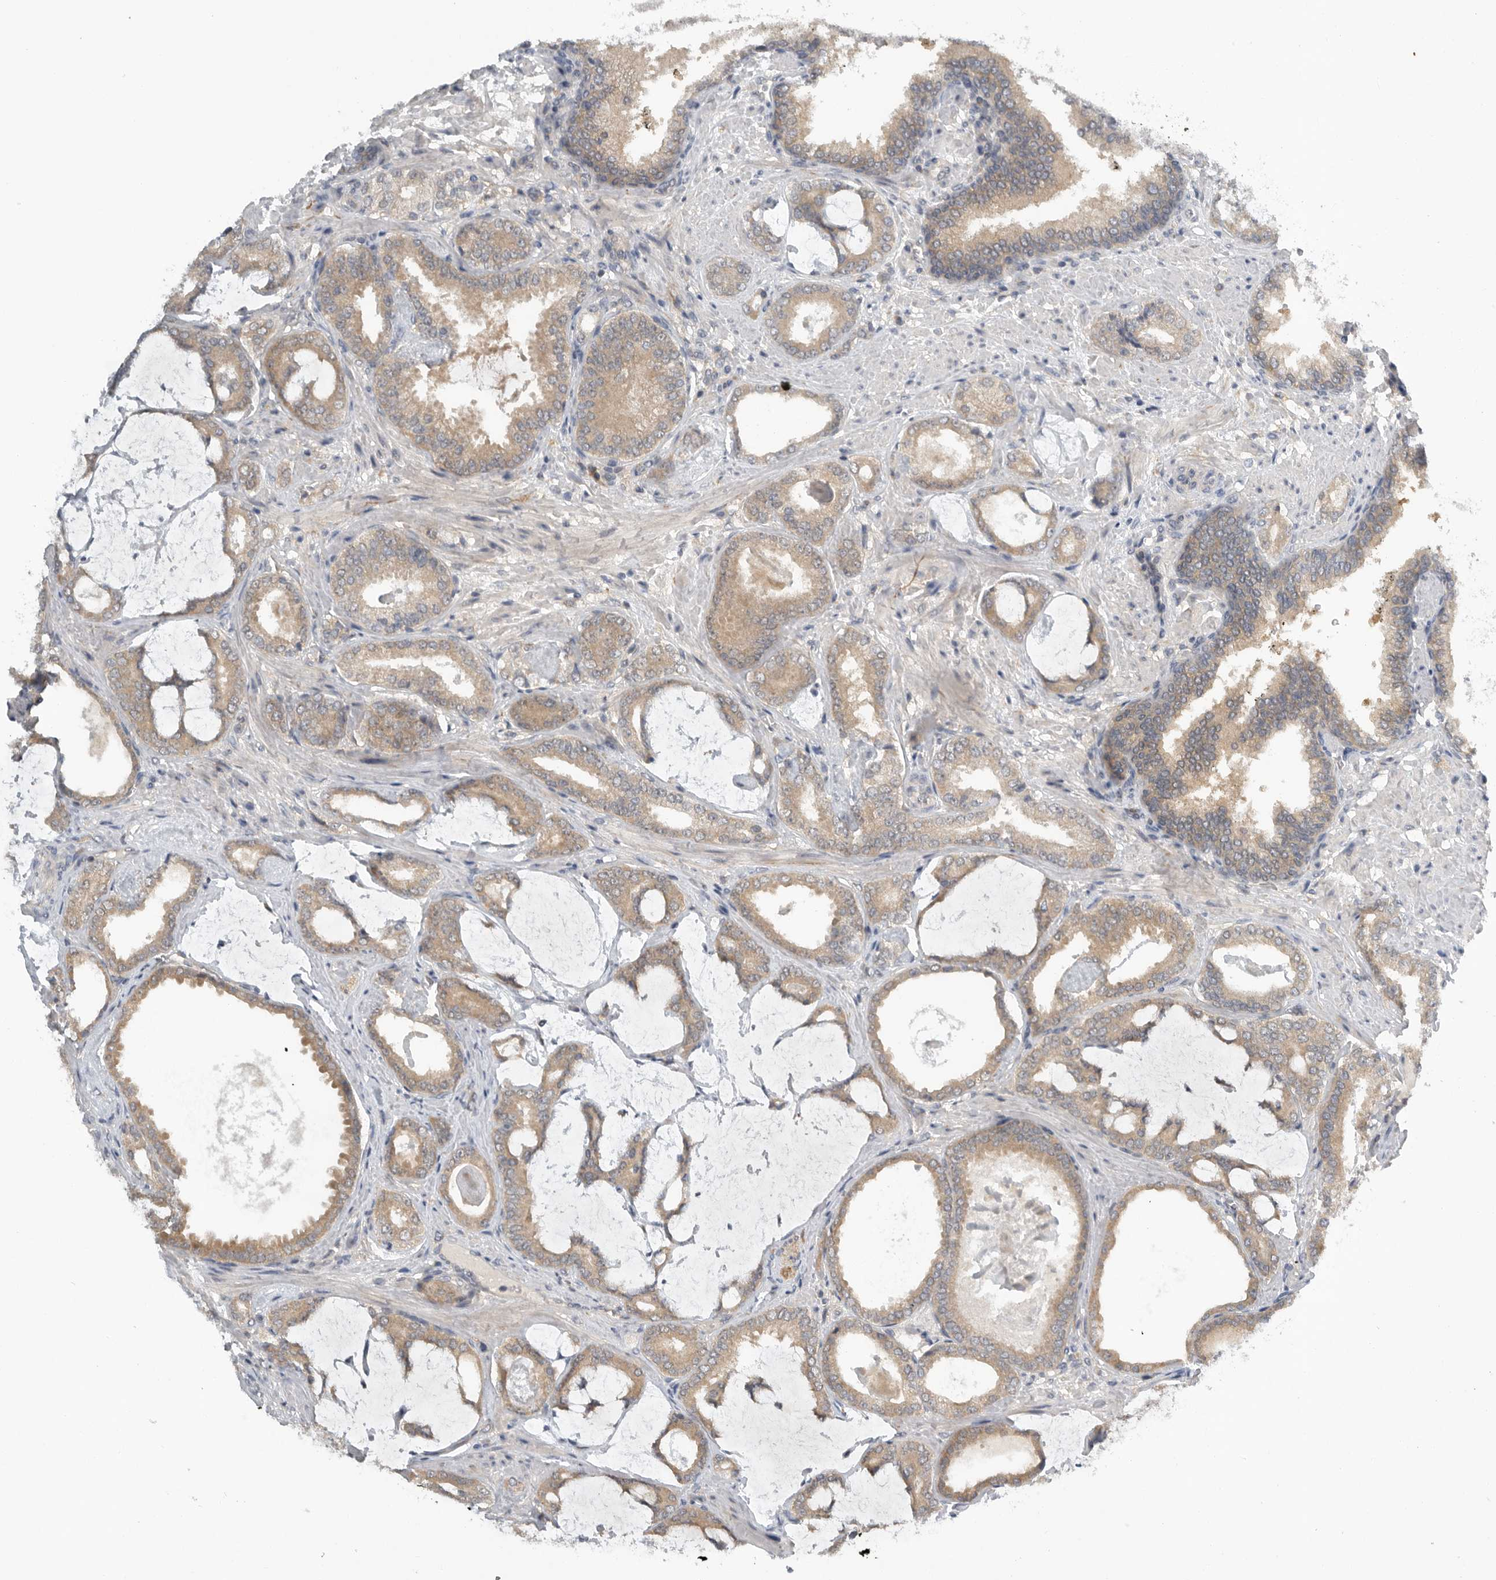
{"staining": {"intensity": "moderate", "quantity": ">75%", "location": "cytoplasmic/membranous"}, "tissue": "prostate cancer", "cell_type": "Tumor cells", "image_type": "cancer", "snomed": [{"axis": "morphology", "description": "Adenocarcinoma, Low grade"}, {"axis": "topography", "description": "Prostate"}], "caption": "Tumor cells display moderate cytoplasmic/membranous positivity in about >75% of cells in prostate cancer. Nuclei are stained in blue.", "gene": "AASDHPPT", "patient": {"sex": "male", "age": 71}}